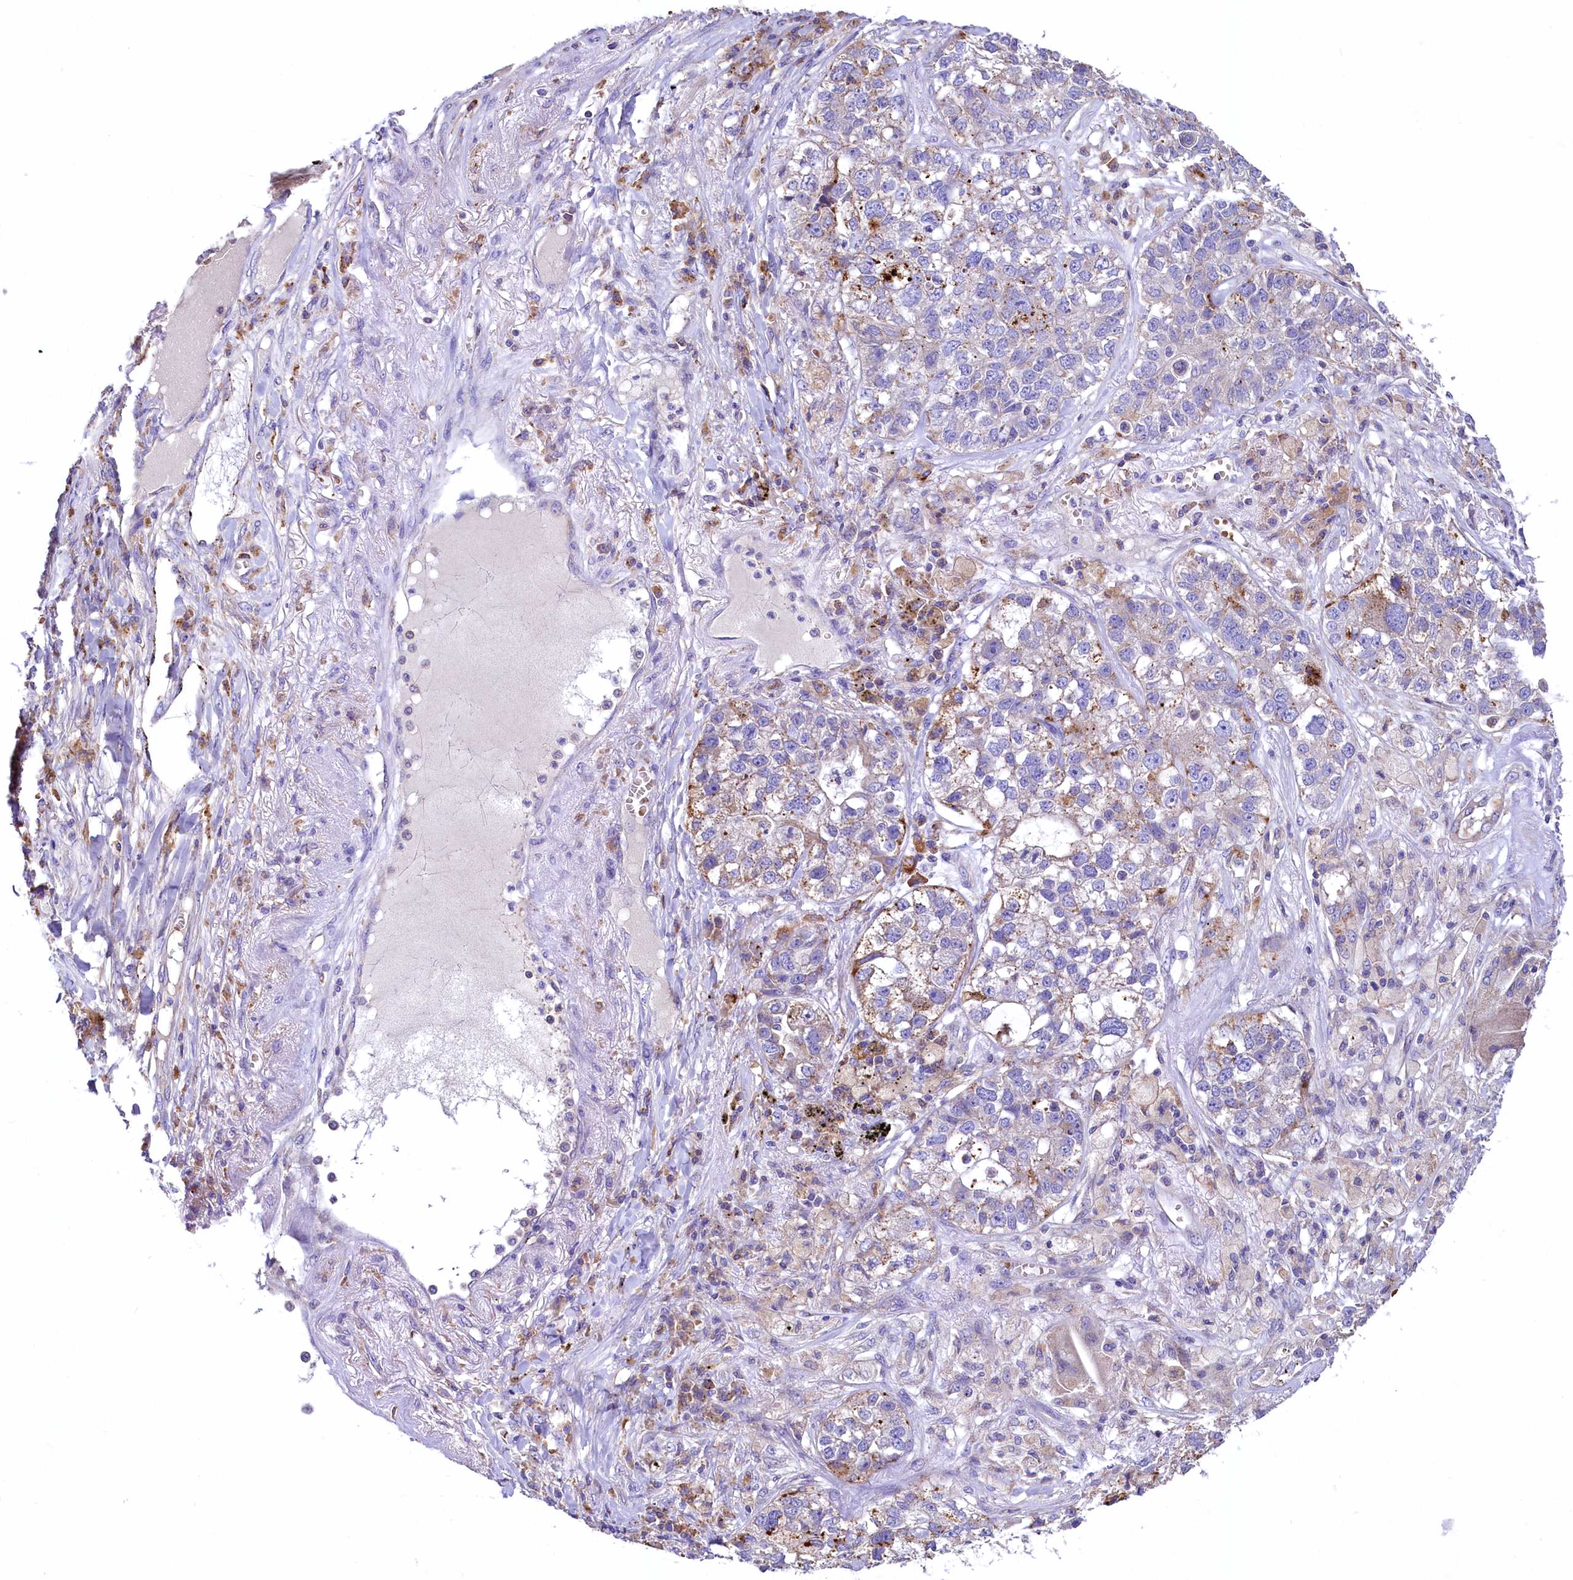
{"staining": {"intensity": "weak", "quantity": "25%-75%", "location": "cytoplasmic/membranous"}, "tissue": "lung cancer", "cell_type": "Tumor cells", "image_type": "cancer", "snomed": [{"axis": "morphology", "description": "Adenocarcinoma, NOS"}, {"axis": "topography", "description": "Lung"}], "caption": "Immunohistochemistry (IHC) photomicrograph of neoplastic tissue: human lung adenocarcinoma stained using IHC displays low levels of weak protein expression localized specifically in the cytoplasmic/membranous of tumor cells, appearing as a cytoplasmic/membranous brown color.", "gene": "HPS6", "patient": {"sex": "male", "age": 49}}